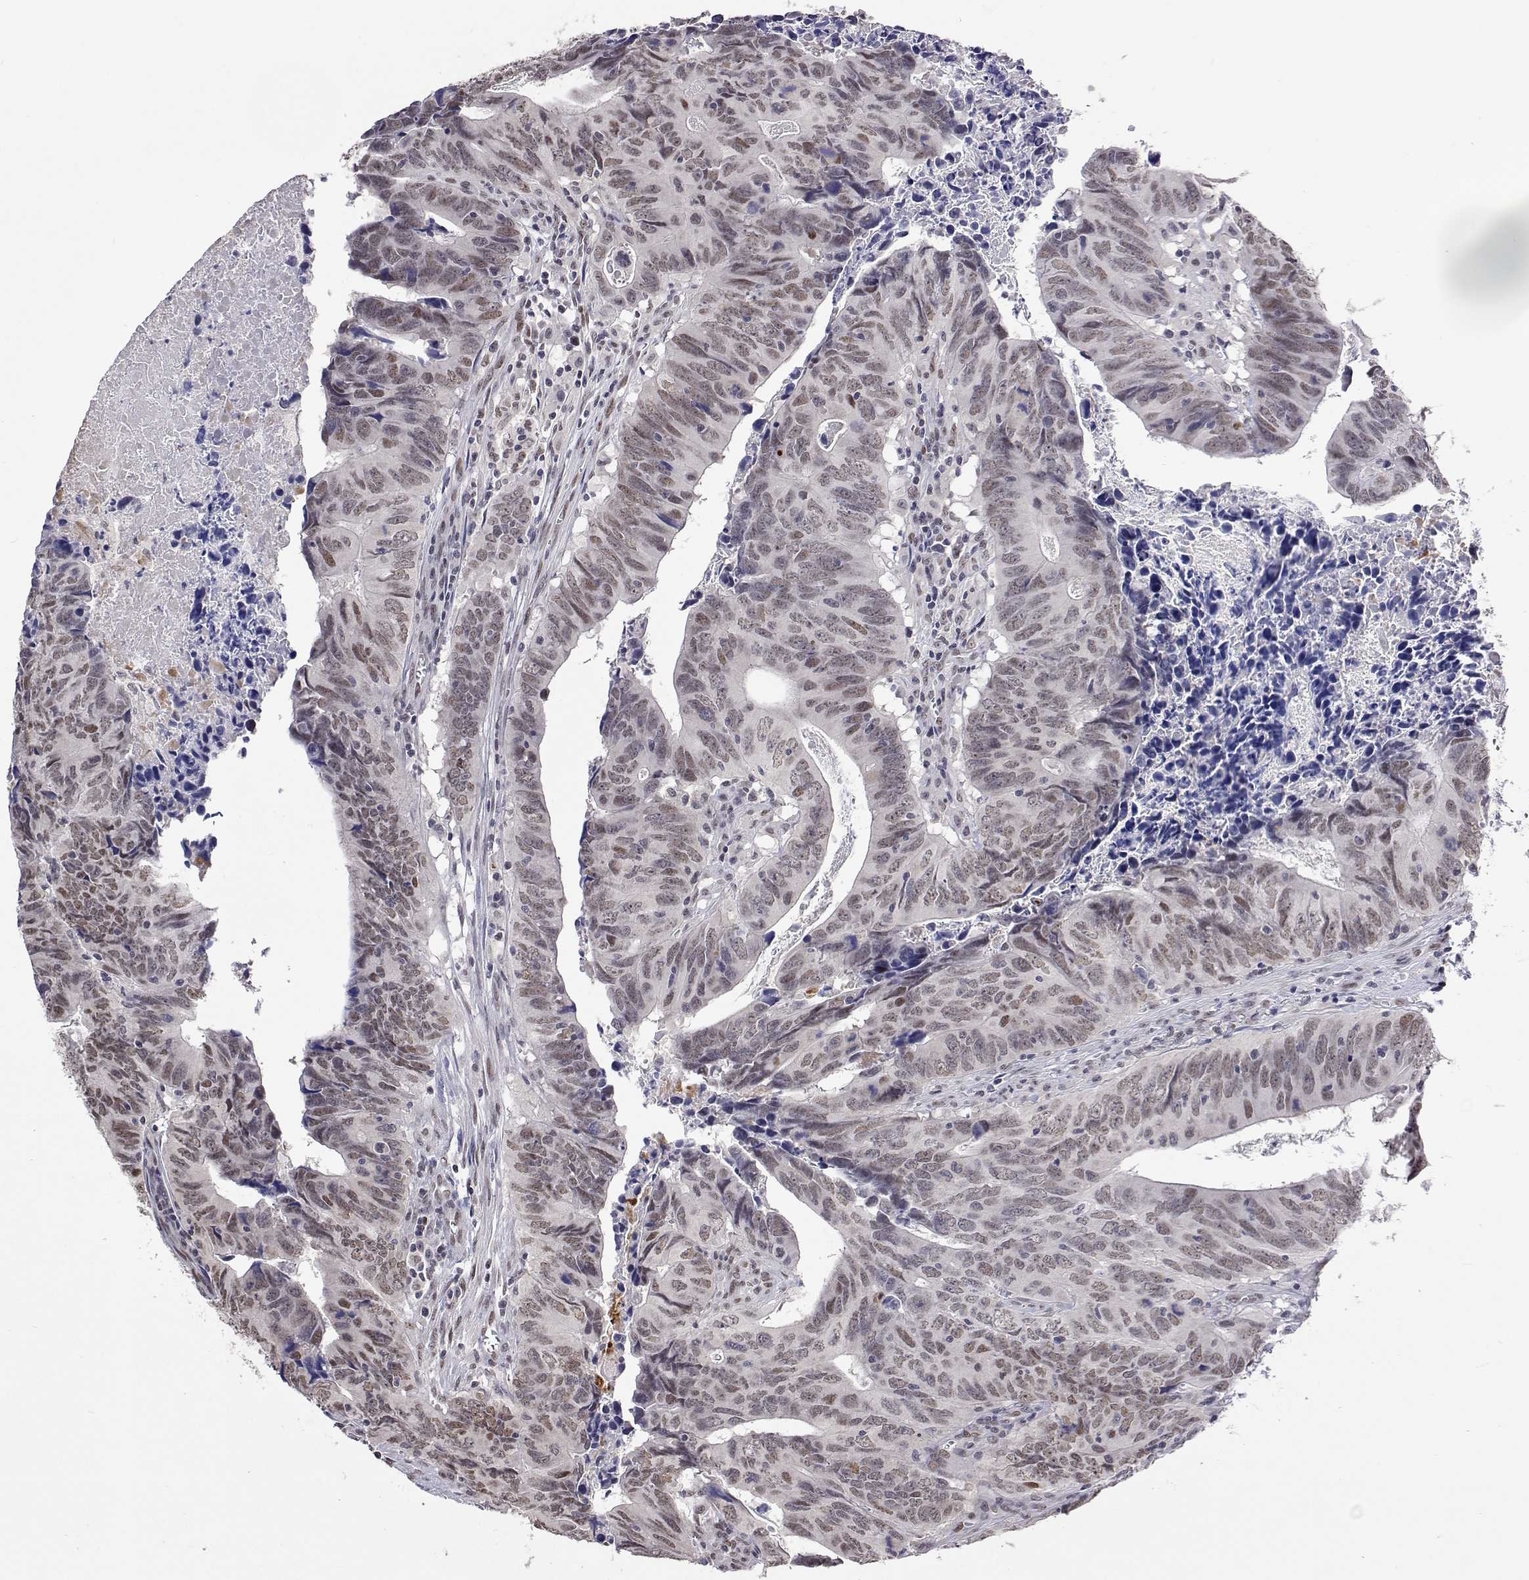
{"staining": {"intensity": "moderate", "quantity": ">75%", "location": "nuclear"}, "tissue": "colorectal cancer", "cell_type": "Tumor cells", "image_type": "cancer", "snomed": [{"axis": "morphology", "description": "Adenocarcinoma, NOS"}, {"axis": "topography", "description": "Colon"}], "caption": "A photomicrograph of colorectal cancer stained for a protein displays moderate nuclear brown staining in tumor cells.", "gene": "HNRNPA0", "patient": {"sex": "female", "age": 82}}